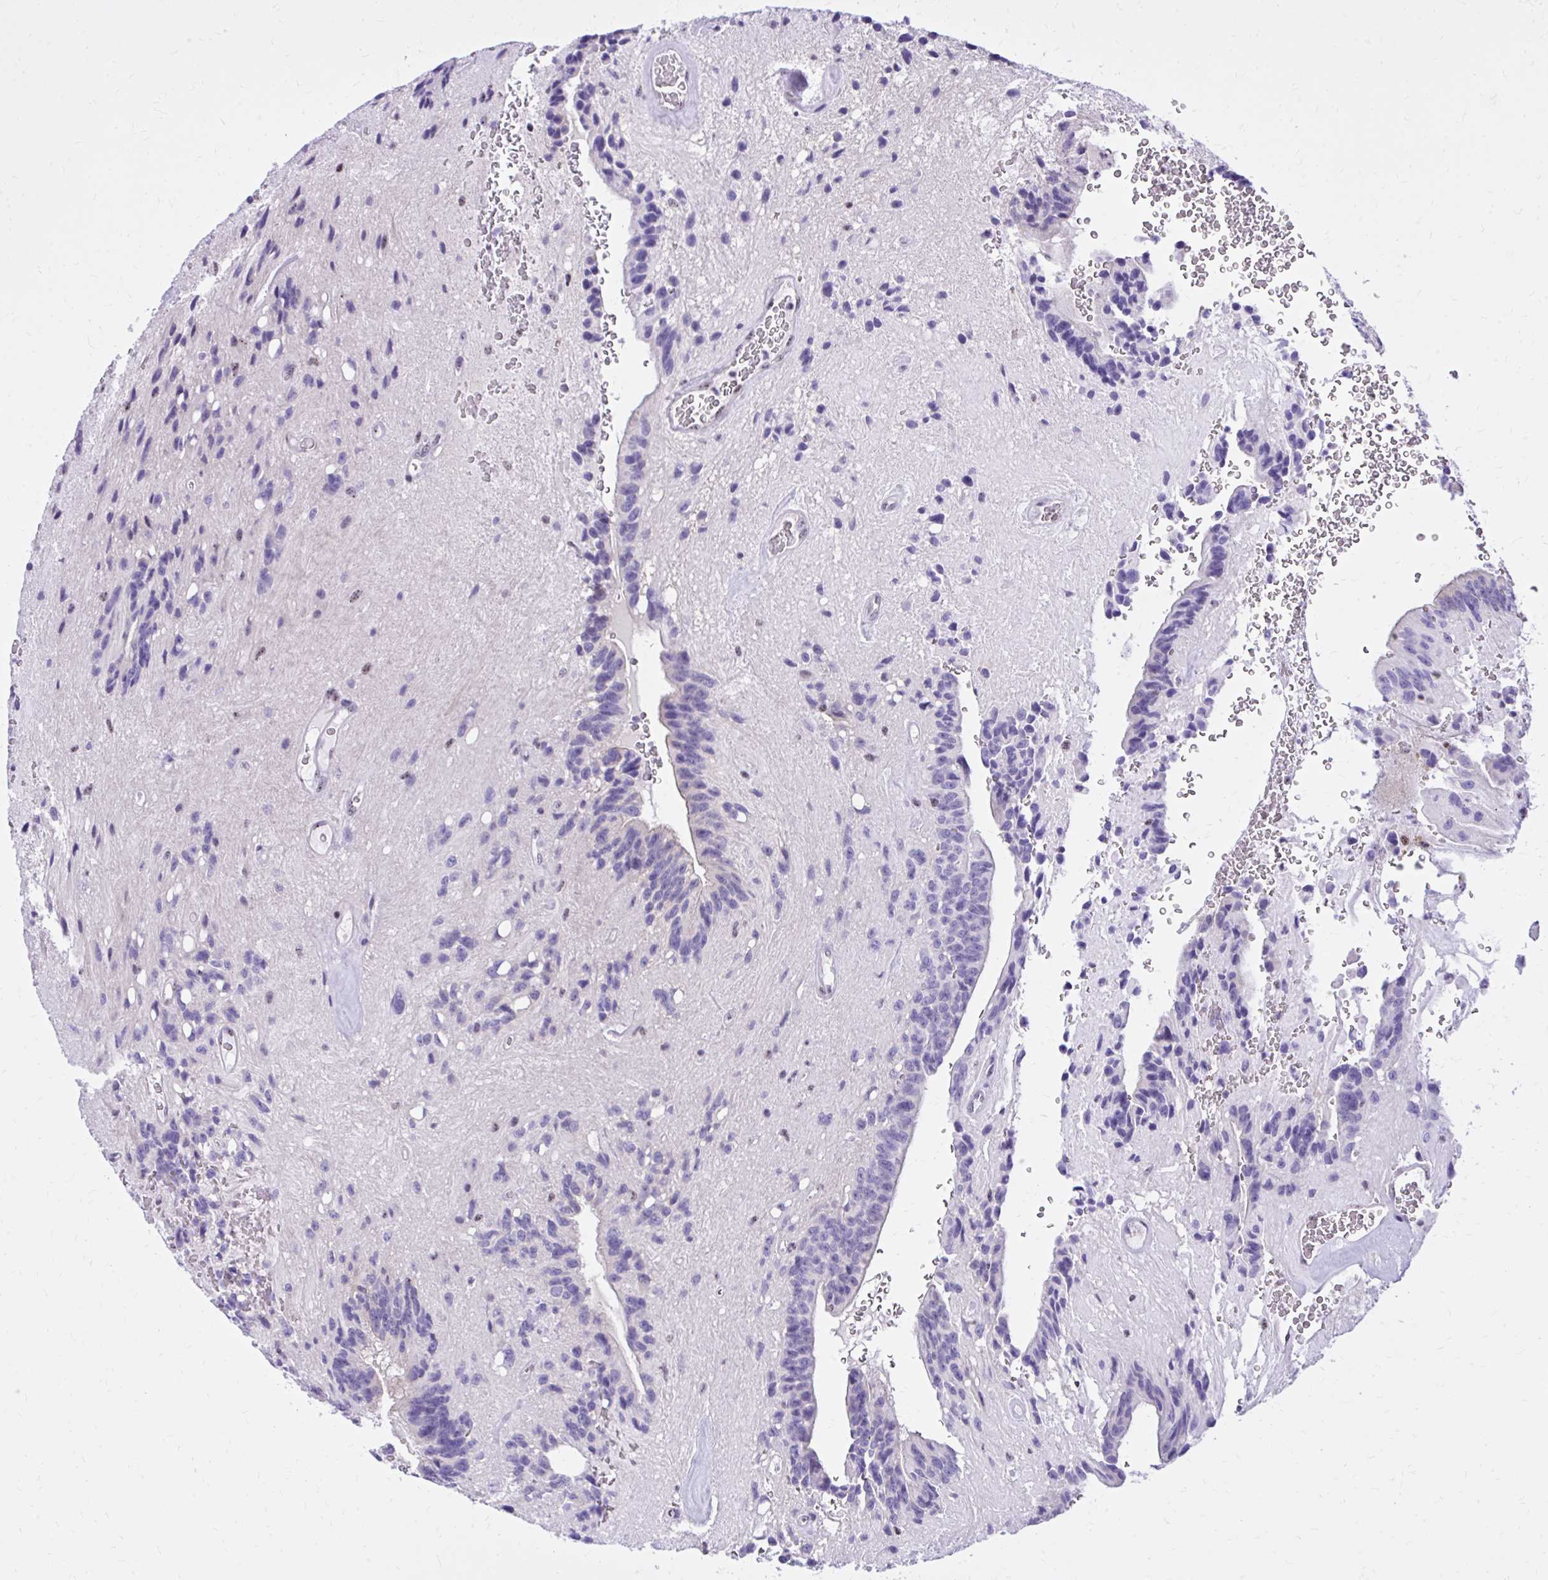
{"staining": {"intensity": "negative", "quantity": "none", "location": "none"}, "tissue": "glioma", "cell_type": "Tumor cells", "image_type": "cancer", "snomed": [{"axis": "morphology", "description": "Glioma, malignant, Low grade"}, {"axis": "topography", "description": "Brain"}], "caption": "Immunohistochemistry of glioma shows no staining in tumor cells.", "gene": "RASL11B", "patient": {"sex": "male", "age": 31}}